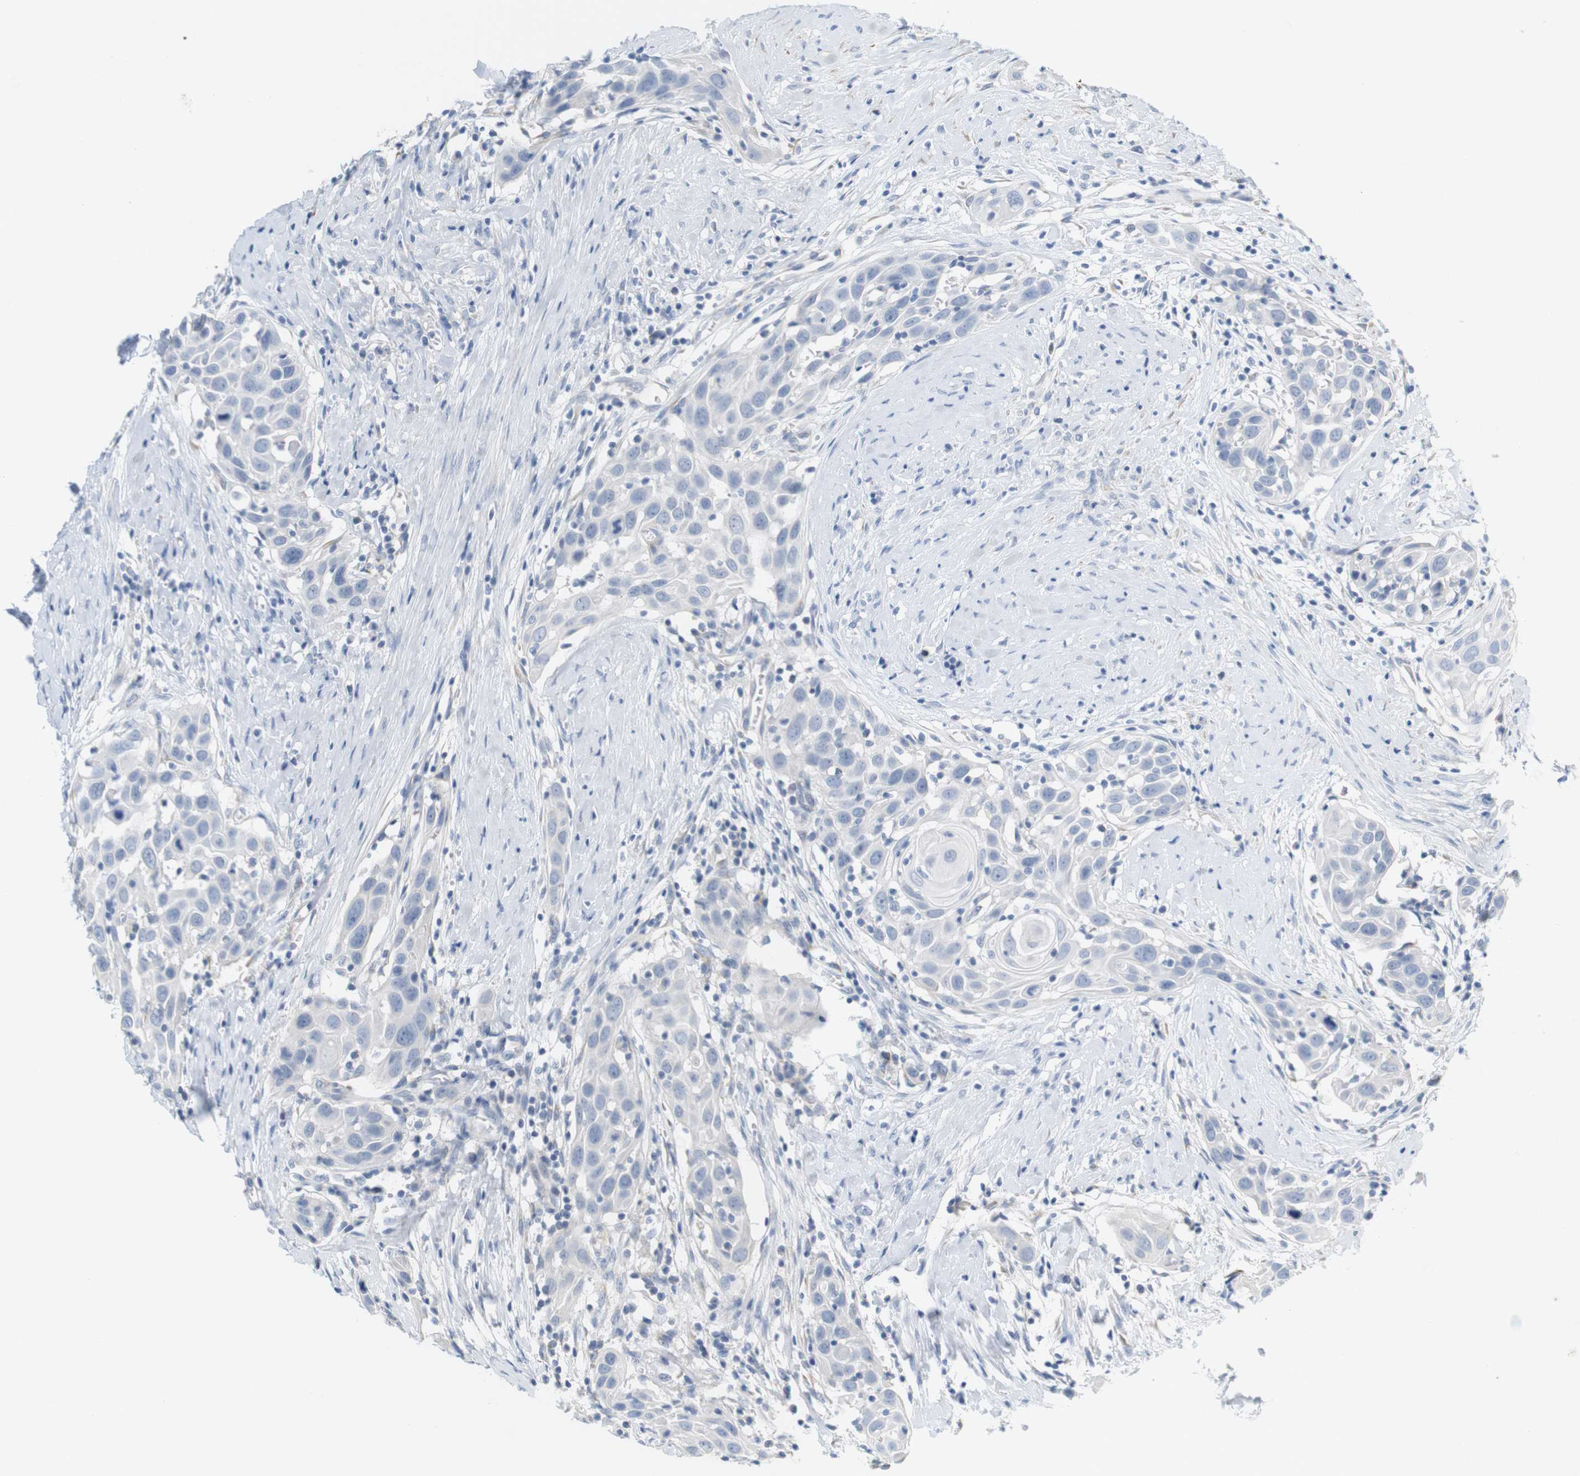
{"staining": {"intensity": "negative", "quantity": "none", "location": "none"}, "tissue": "head and neck cancer", "cell_type": "Tumor cells", "image_type": "cancer", "snomed": [{"axis": "morphology", "description": "Squamous cell carcinoma, NOS"}, {"axis": "topography", "description": "Oral tissue"}, {"axis": "topography", "description": "Head-Neck"}], "caption": "Head and neck cancer (squamous cell carcinoma) was stained to show a protein in brown. There is no significant positivity in tumor cells.", "gene": "RGS9", "patient": {"sex": "female", "age": 50}}